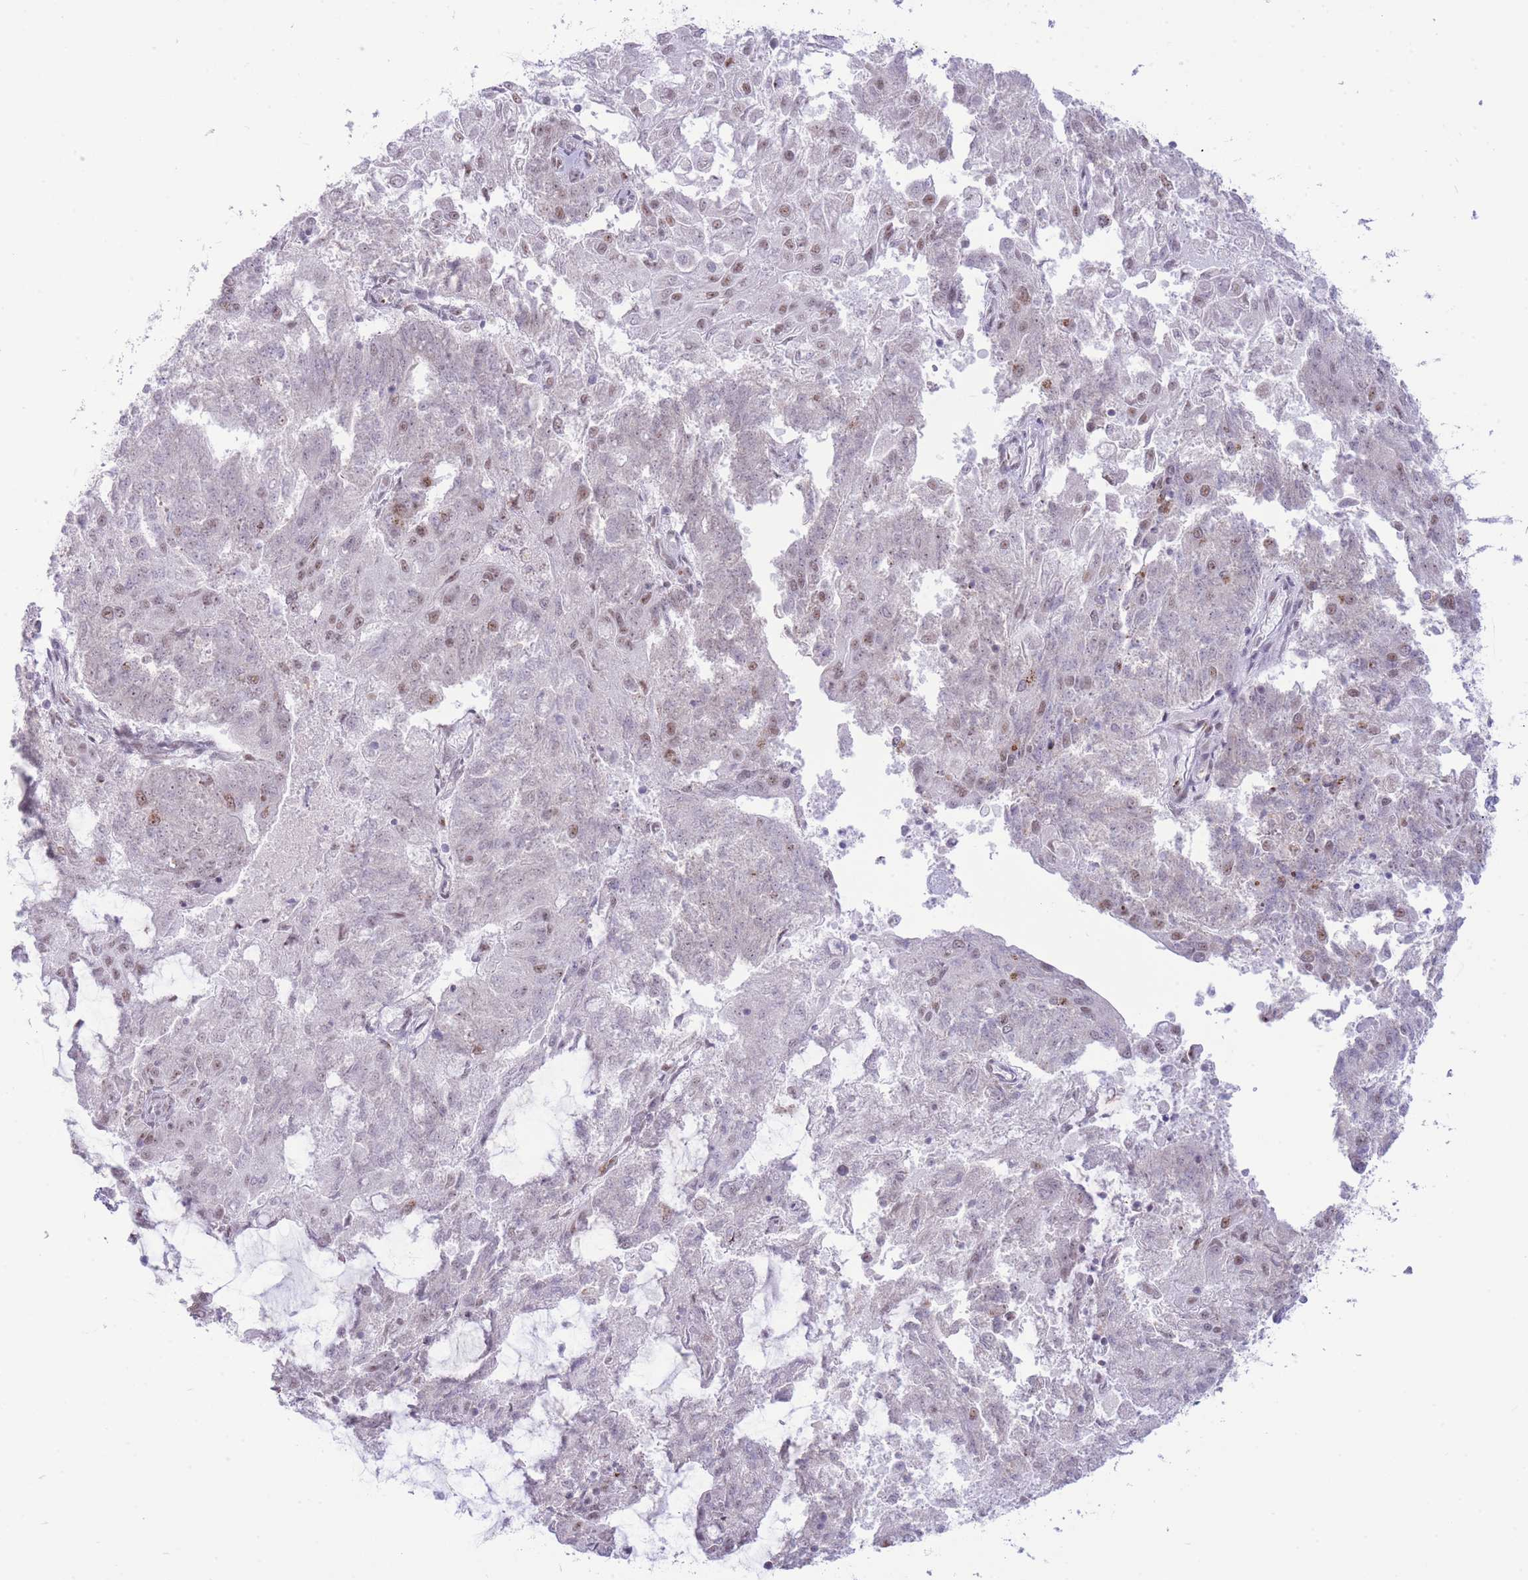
{"staining": {"intensity": "moderate", "quantity": "<25%", "location": "nuclear"}, "tissue": "endometrial cancer", "cell_type": "Tumor cells", "image_type": "cancer", "snomed": [{"axis": "morphology", "description": "Adenocarcinoma, NOS"}, {"axis": "topography", "description": "Endometrium"}], "caption": "There is low levels of moderate nuclear expression in tumor cells of endometrial cancer, as demonstrated by immunohistochemical staining (brown color).", "gene": "INO80C", "patient": {"sex": "female", "age": 82}}